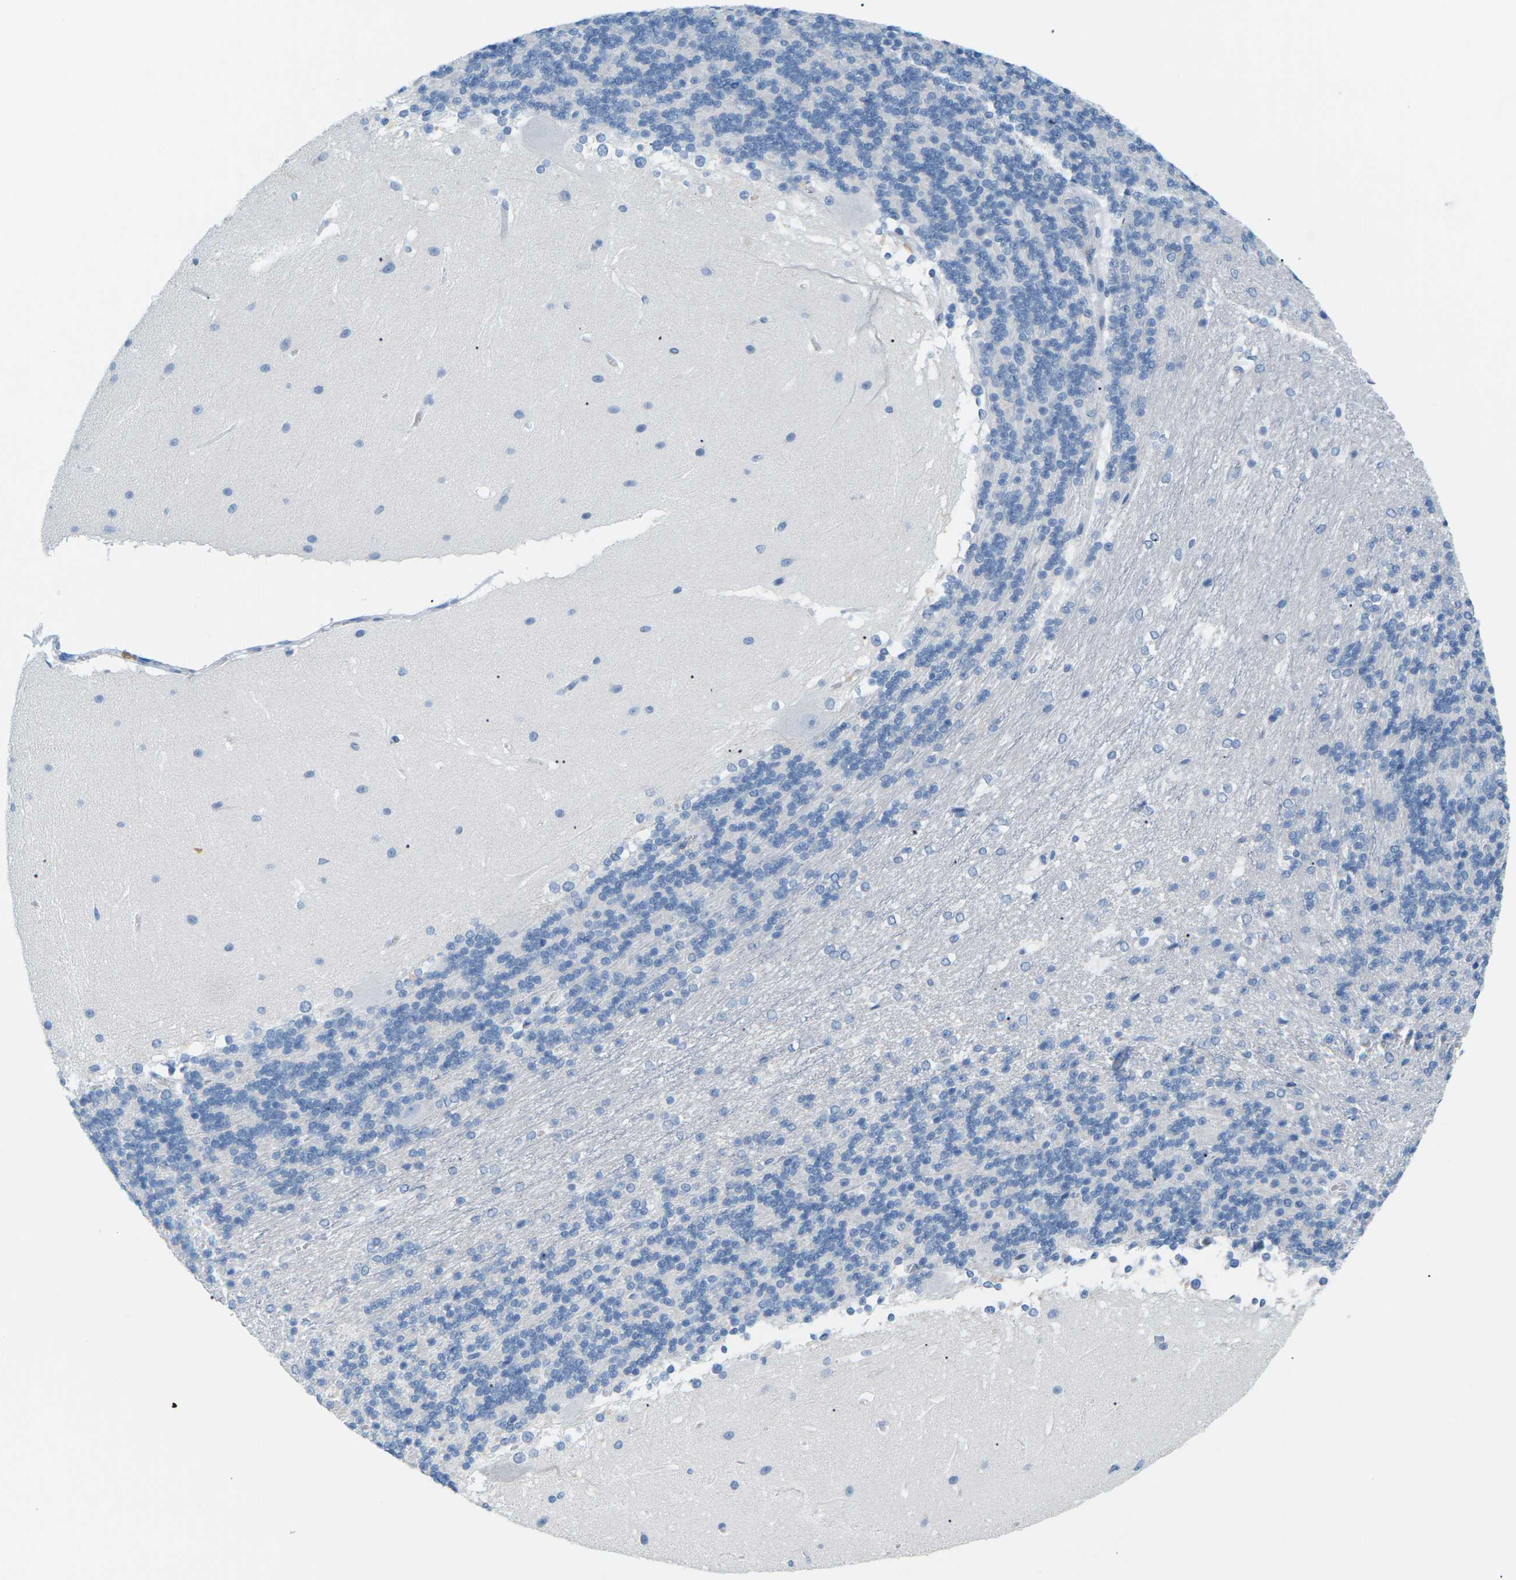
{"staining": {"intensity": "negative", "quantity": "none", "location": "none"}, "tissue": "cerebellum", "cell_type": "Cells in granular layer", "image_type": "normal", "snomed": [{"axis": "morphology", "description": "Normal tissue, NOS"}, {"axis": "topography", "description": "Cerebellum"}], "caption": "Micrograph shows no significant protein expression in cells in granular layer of benign cerebellum.", "gene": "SLC12A1", "patient": {"sex": "female", "age": 19}}